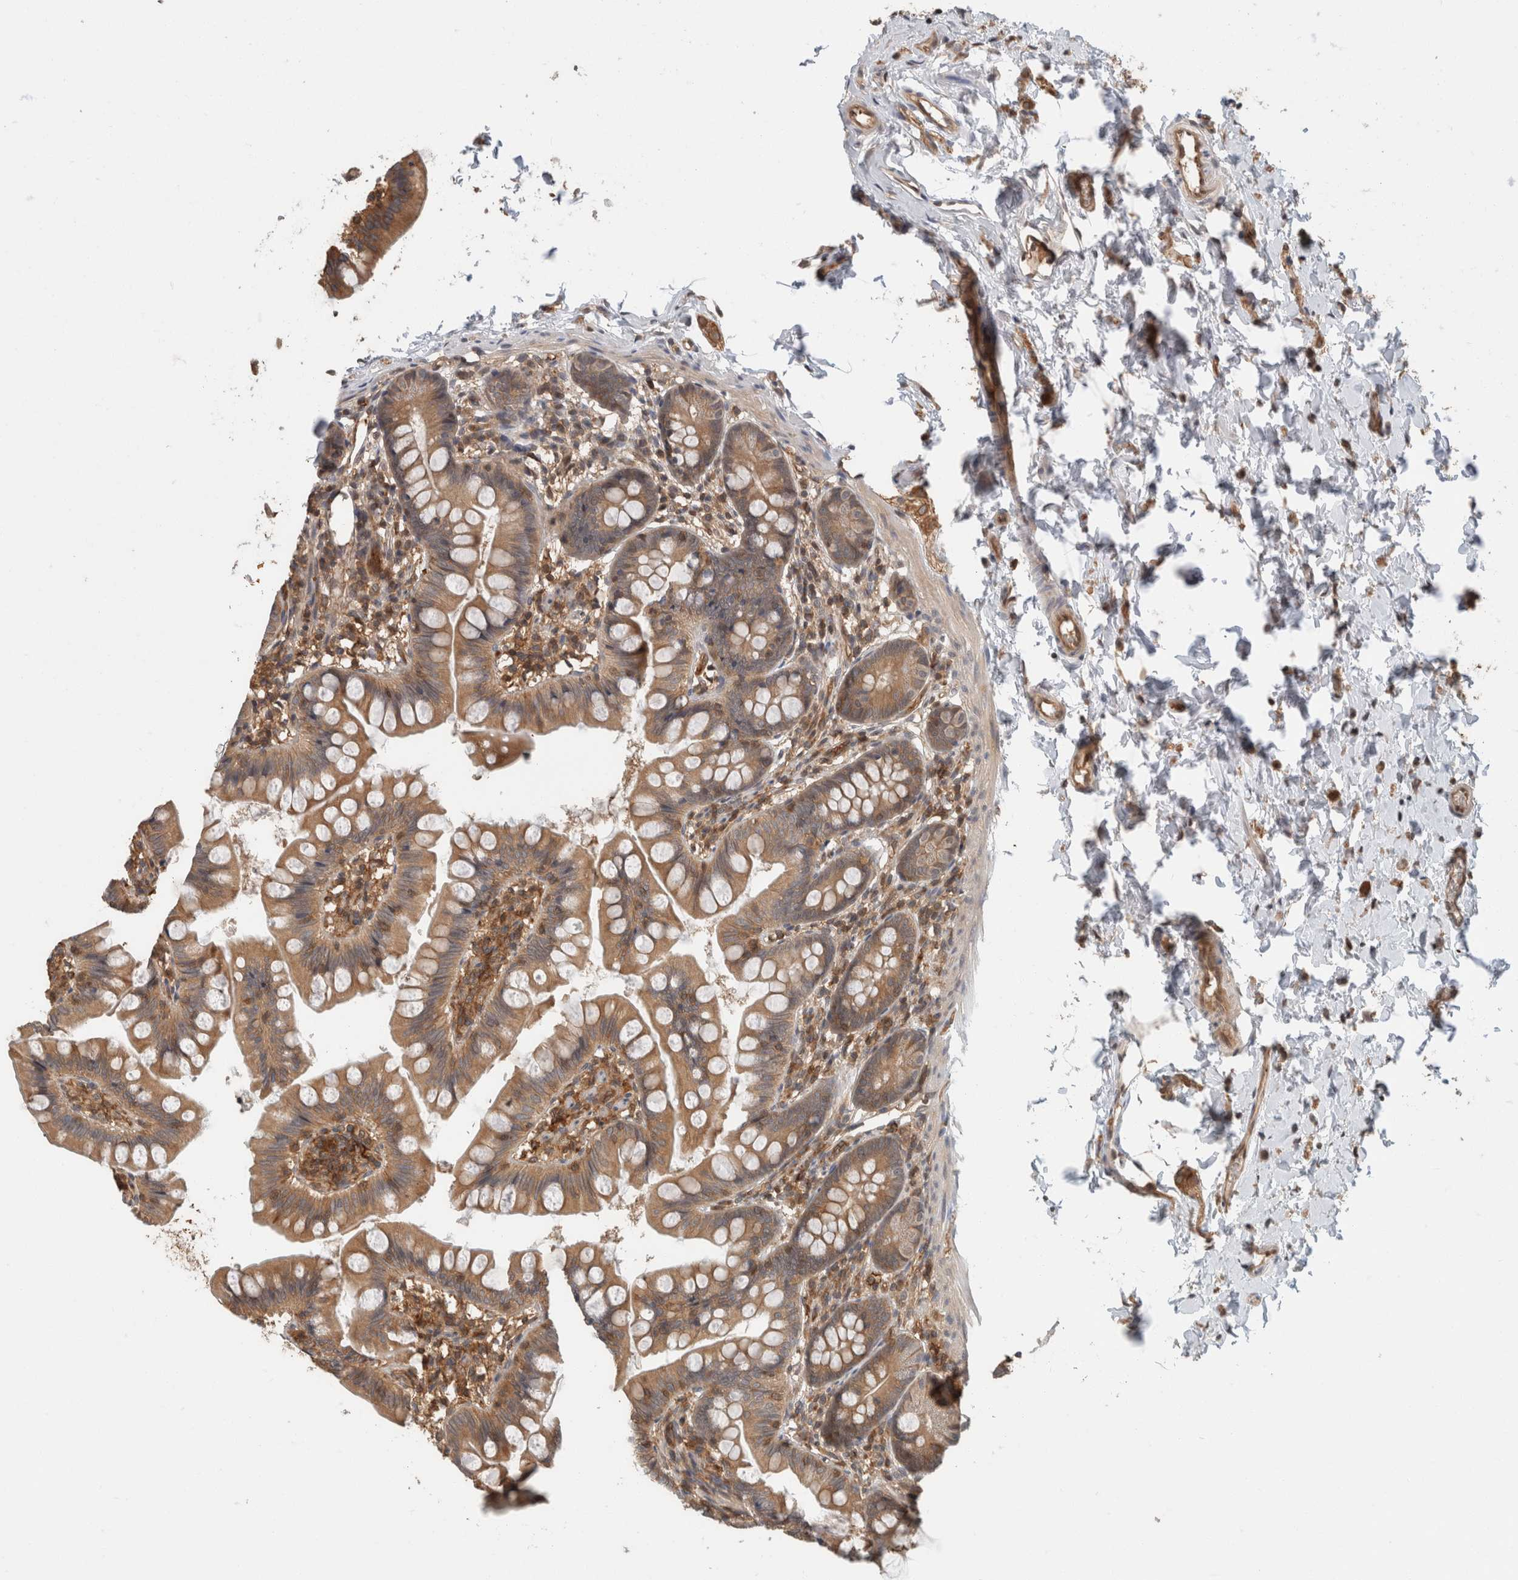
{"staining": {"intensity": "moderate", "quantity": "25%-75%", "location": "cytoplasmic/membranous"}, "tissue": "small intestine", "cell_type": "Glandular cells", "image_type": "normal", "snomed": [{"axis": "morphology", "description": "Normal tissue, NOS"}, {"axis": "topography", "description": "Small intestine"}], "caption": "Protein expression by IHC demonstrates moderate cytoplasmic/membranous positivity in approximately 25%-75% of glandular cells in normal small intestine.", "gene": "PFDN4", "patient": {"sex": "male", "age": 7}}